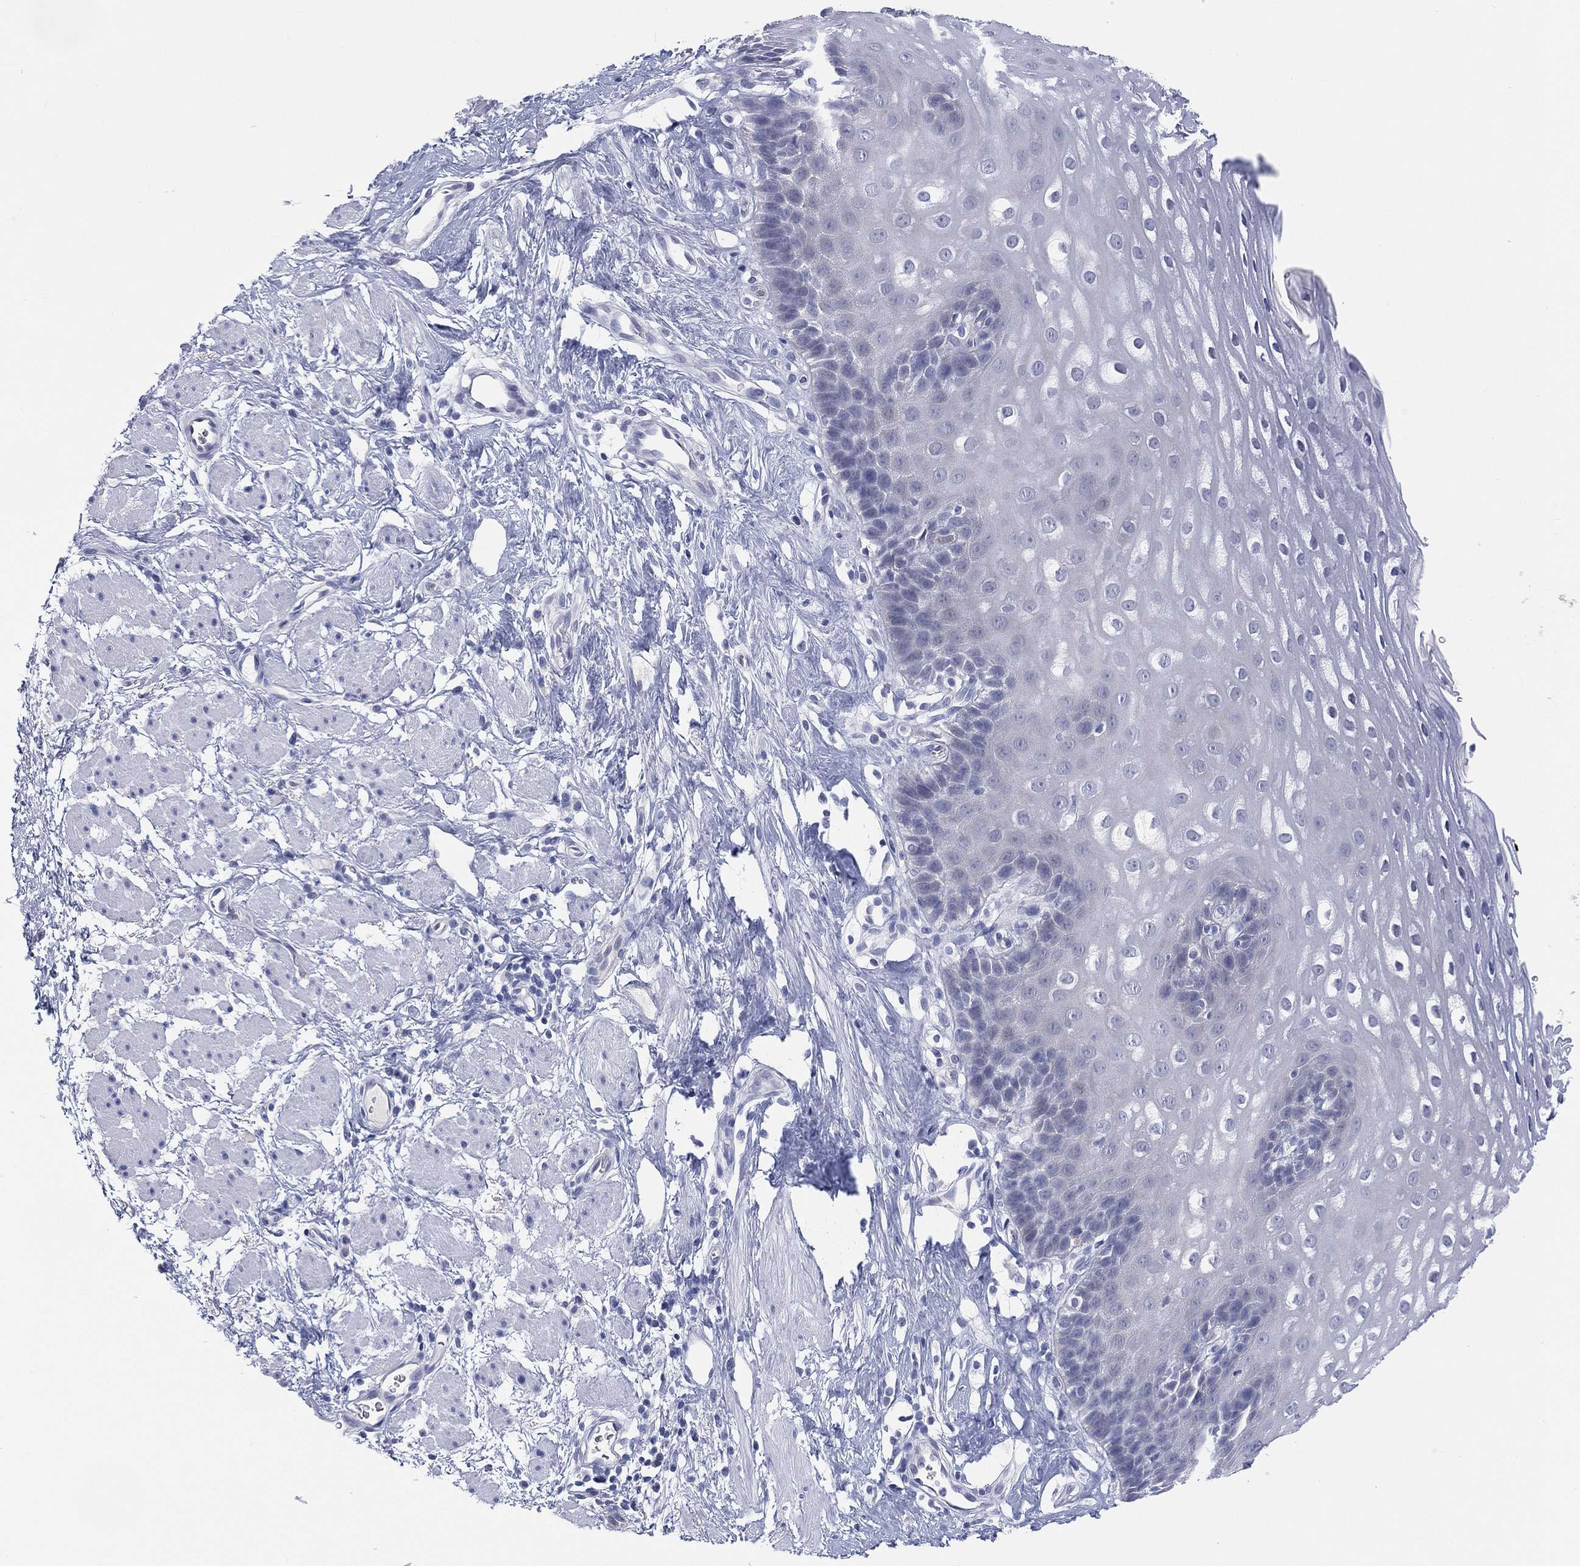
{"staining": {"intensity": "negative", "quantity": "none", "location": "none"}, "tissue": "esophagus", "cell_type": "Squamous epithelial cells", "image_type": "normal", "snomed": [{"axis": "morphology", "description": "Normal tissue, NOS"}, {"axis": "topography", "description": "Esophagus"}], "caption": "The IHC histopathology image has no significant expression in squamous epithelial cells of esophagus.", "gene": "C5orf46", "patient": {"sex": "male", "age": 64}}